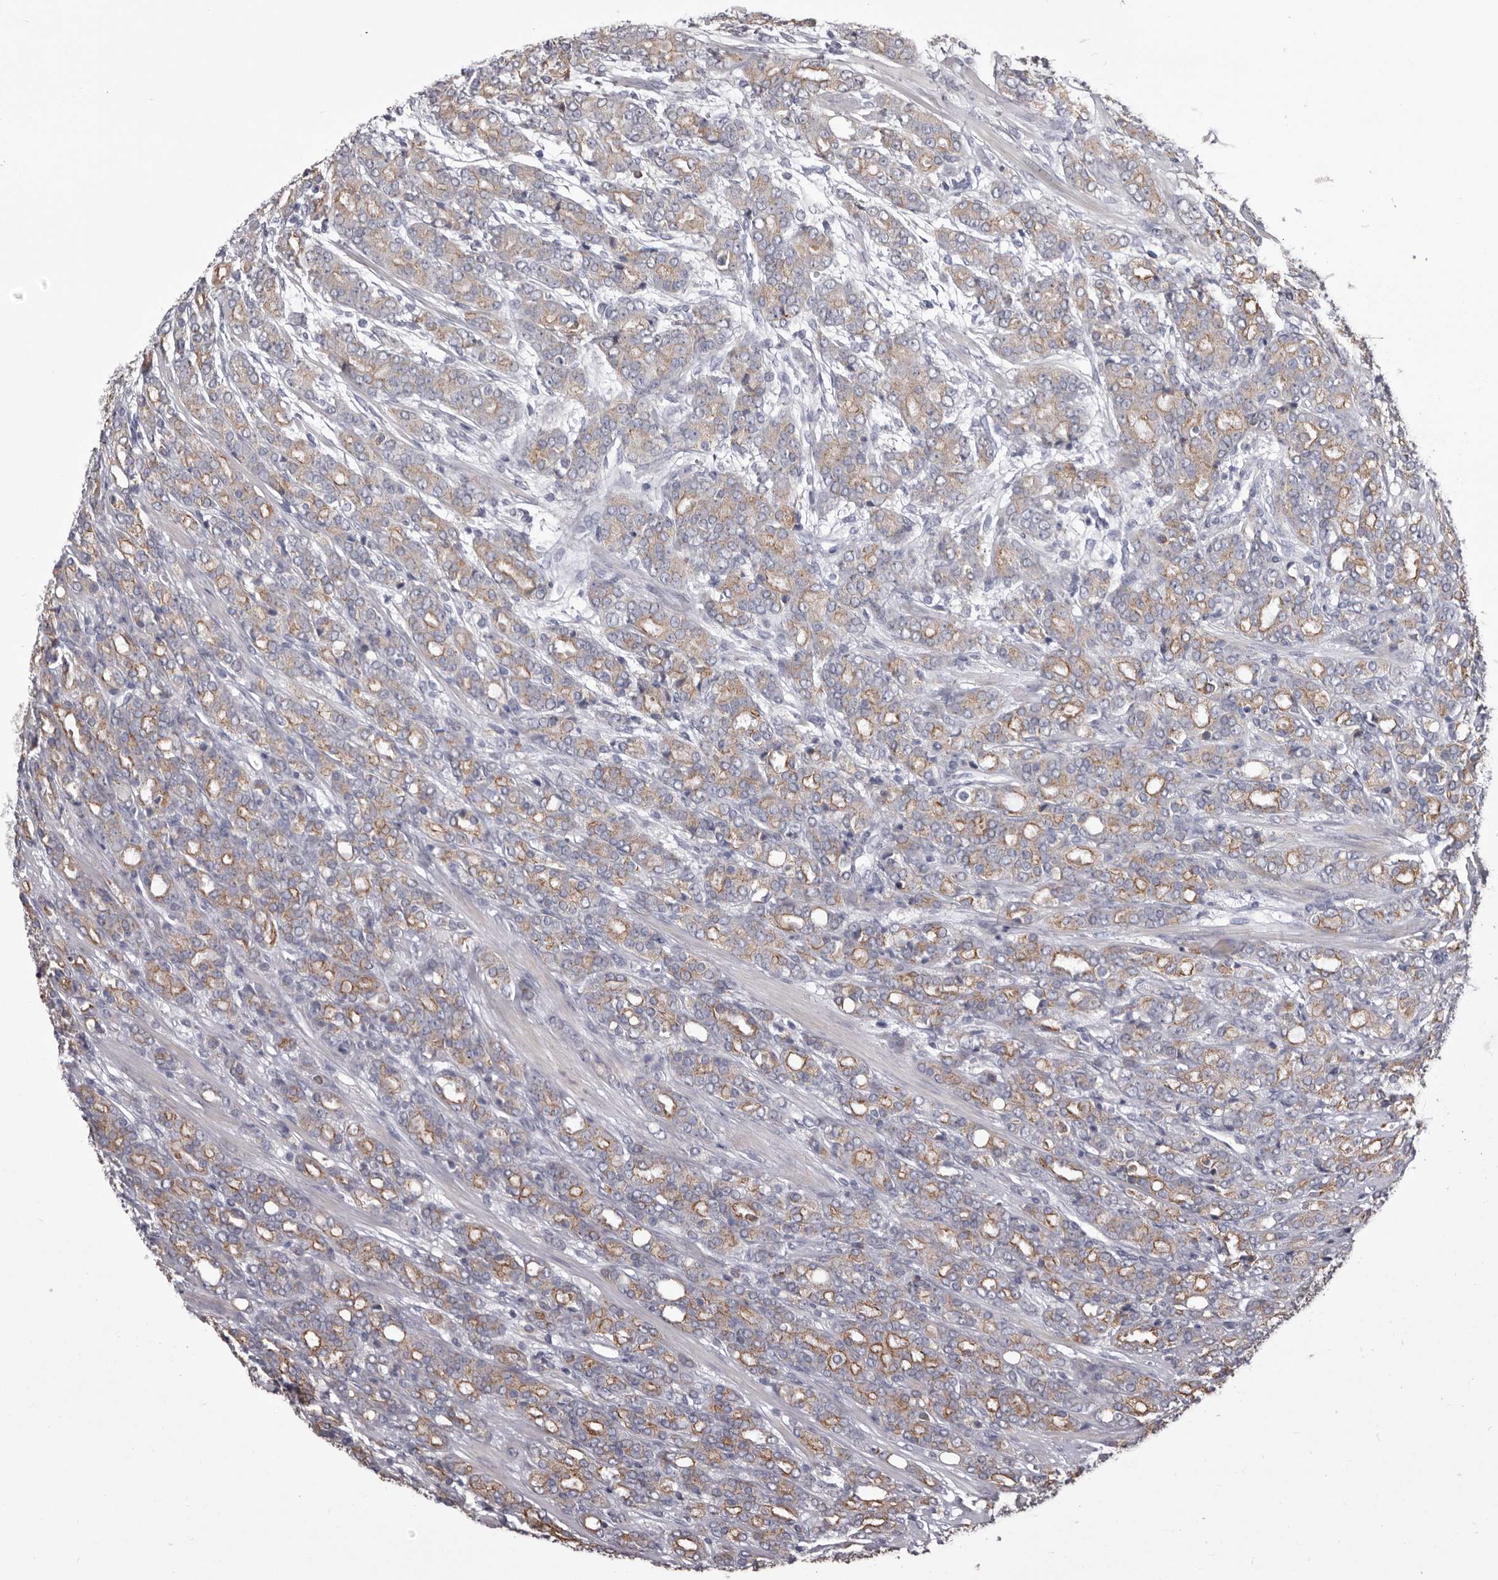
{"staining": {"intensity": "moderate", "quantity": "25%-75%", "location": "cytoplasmic/membranous"}, "tissue": "prostate cancer", "cell_type": "Tumor cells", "image_type": "cancer", "snomed": [{"axis": "morphology", "description": "Adenocarcinoma, High grade"}, {"axis": "topography", "description": "Prostate"}], "caption": "Immunohistochemistry (IHC) of human adenocarcinoma (high-grade) (prostate) shows medium levels of moderate cytoplasmic/membranous positivity in about 25%-75% of tumor cells. Ihc stains the protein in brown and the nuclei are stained blue.", "gene": "LPAR6", "patient": {"sex": "male", "age": 62}}